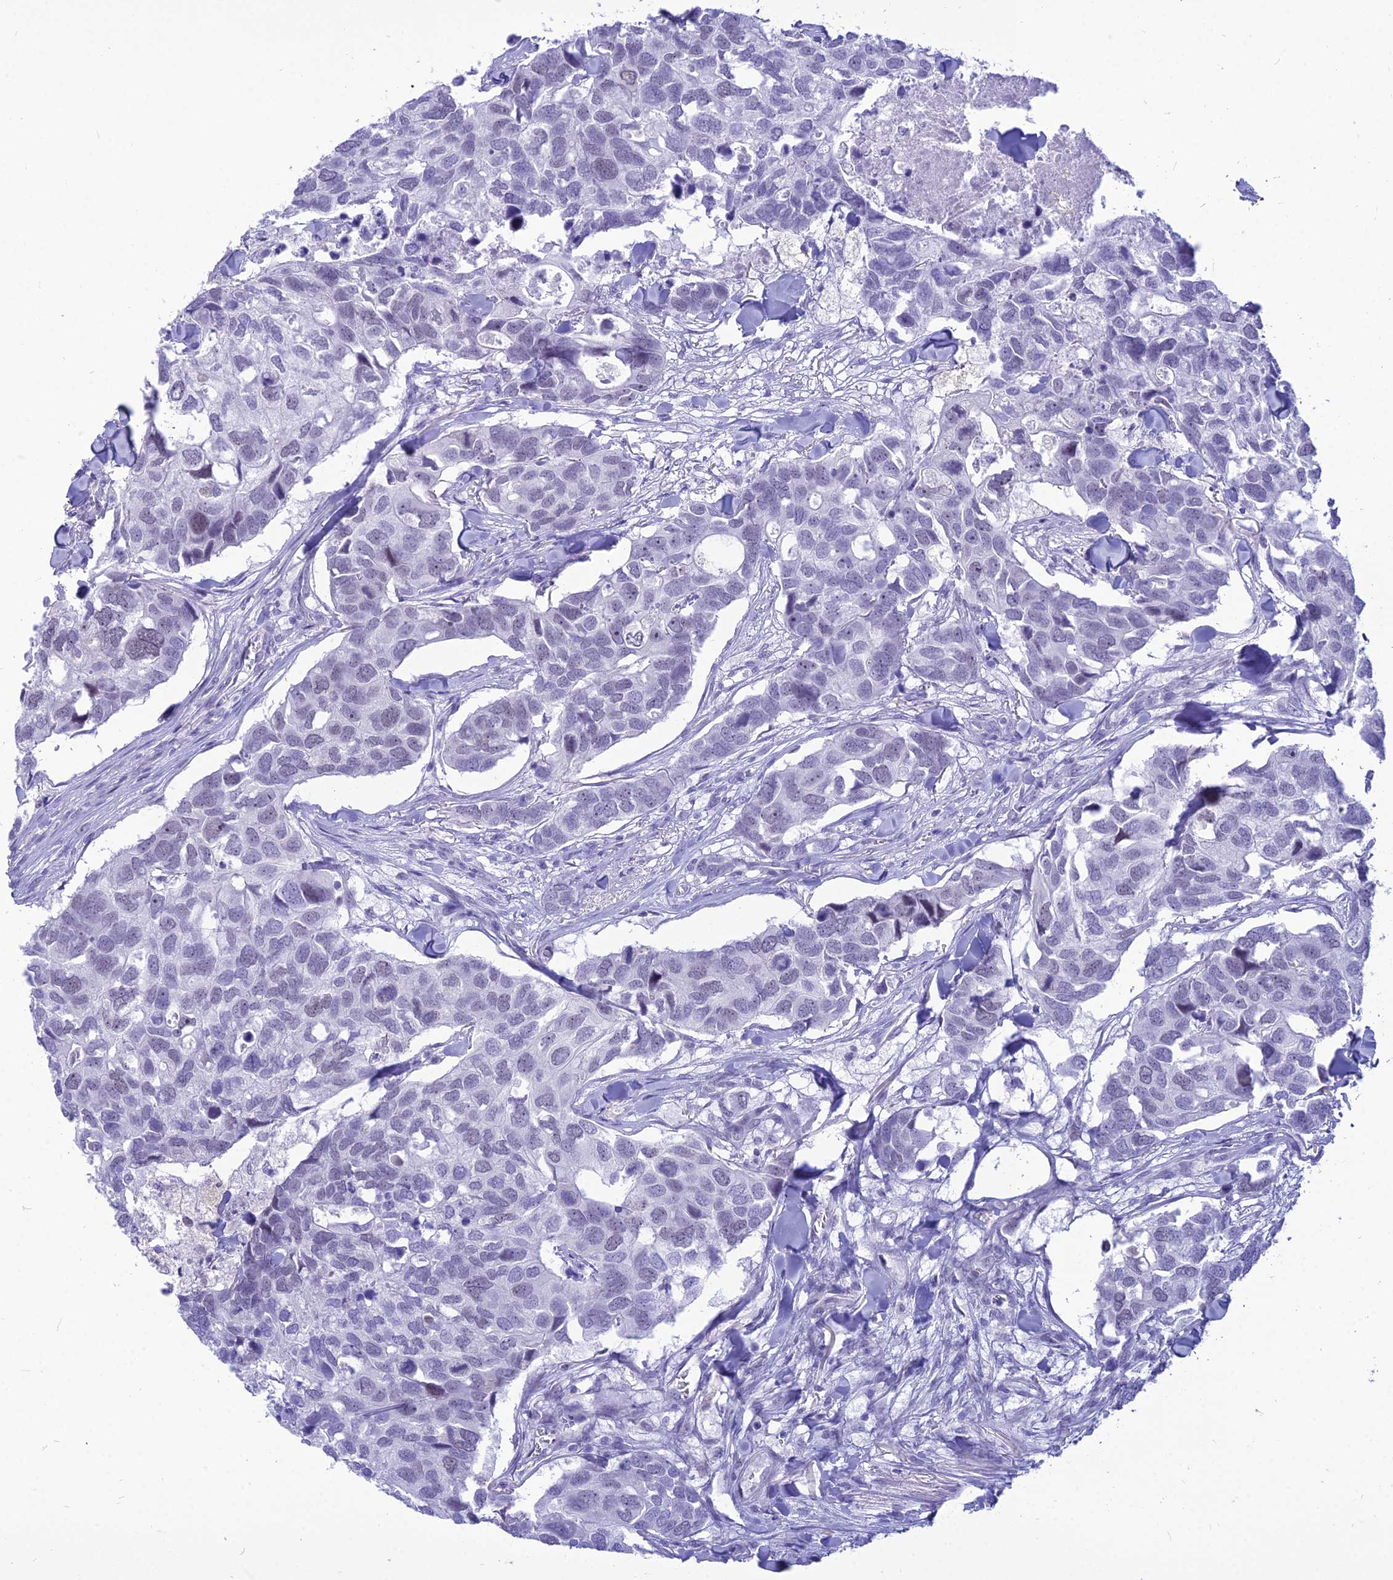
{"staining": {"intensity": "weak", "quantity": "<25%", "location": "nuclear"}, "tissue": "breast cancer", "cell_type": "Tumor cells", "image_type": "cancer", "snomed": [{"axis": "morphology", "description": "Duct carcinoma"}, {"axis": "topography", "description": "Breast"}], "caption": "Image shows no protein expression in tumor cells of invasive ductal carcinoma (breast) tissue. The staining was performed using DAB to visualize the protein expression in brown, while the nuclei were stained in blue with hematoxylin (Magnification: 20x).", "gene": "DHX40", "patient": {"sex": "female", "age": 83}}